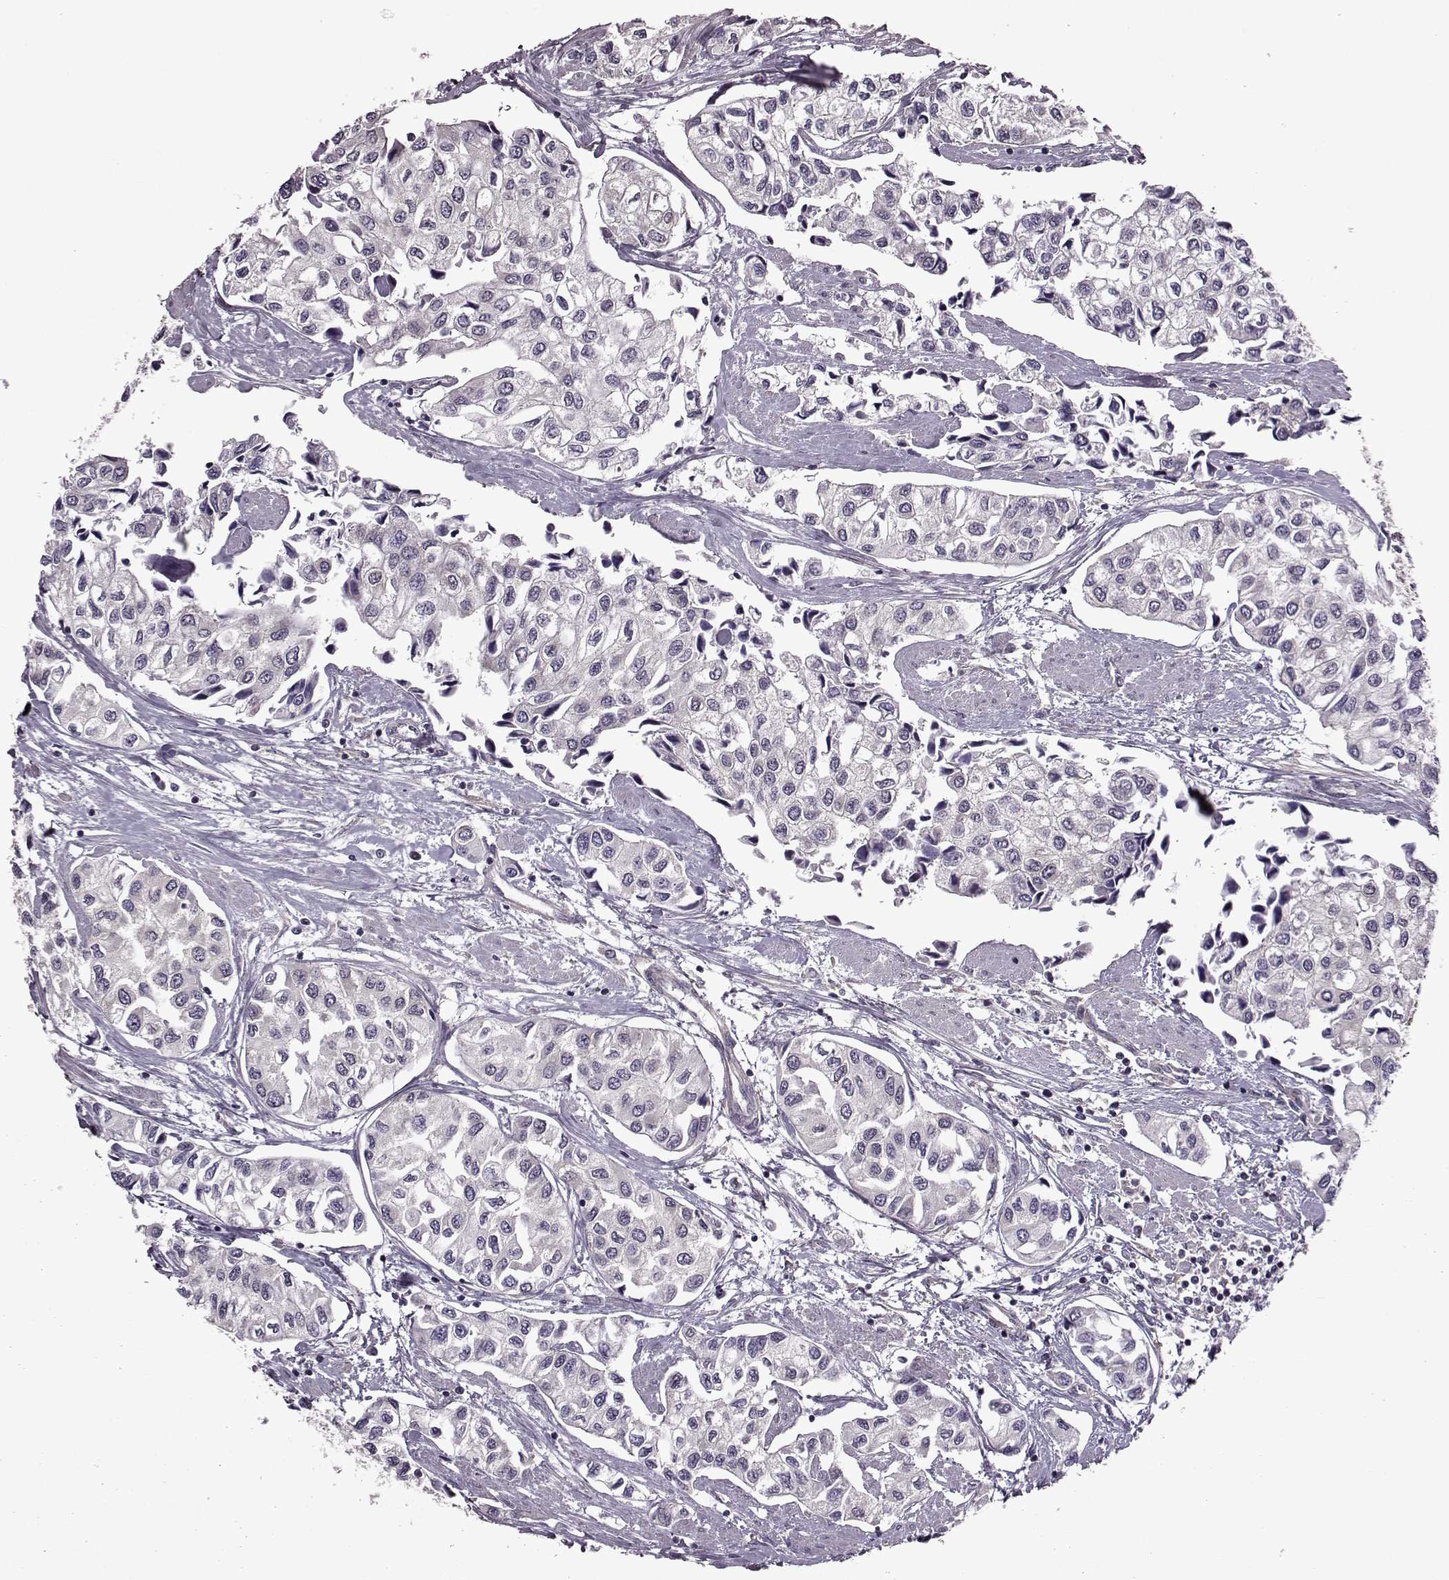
{"staining": {"intensity": "negative", "quantity": "none", "location": "none"}, "tissue": "urothelial cancer", "cell_type": "Tumor cells", "image_type": "cancer", "snomed": [{"axis": "morphology", "description": "Urothelial carcinoma, High grade"}, {"axis": "topography", "description": "Urinary bladder"}], "caption": "The immunohistochemistry (IHC) histopathology image has no significant staining in tumor cells of high-grade urothelial carcinoma tissue.", "gene": "URI1", "patient": {"sex": "male", "age": 73}}